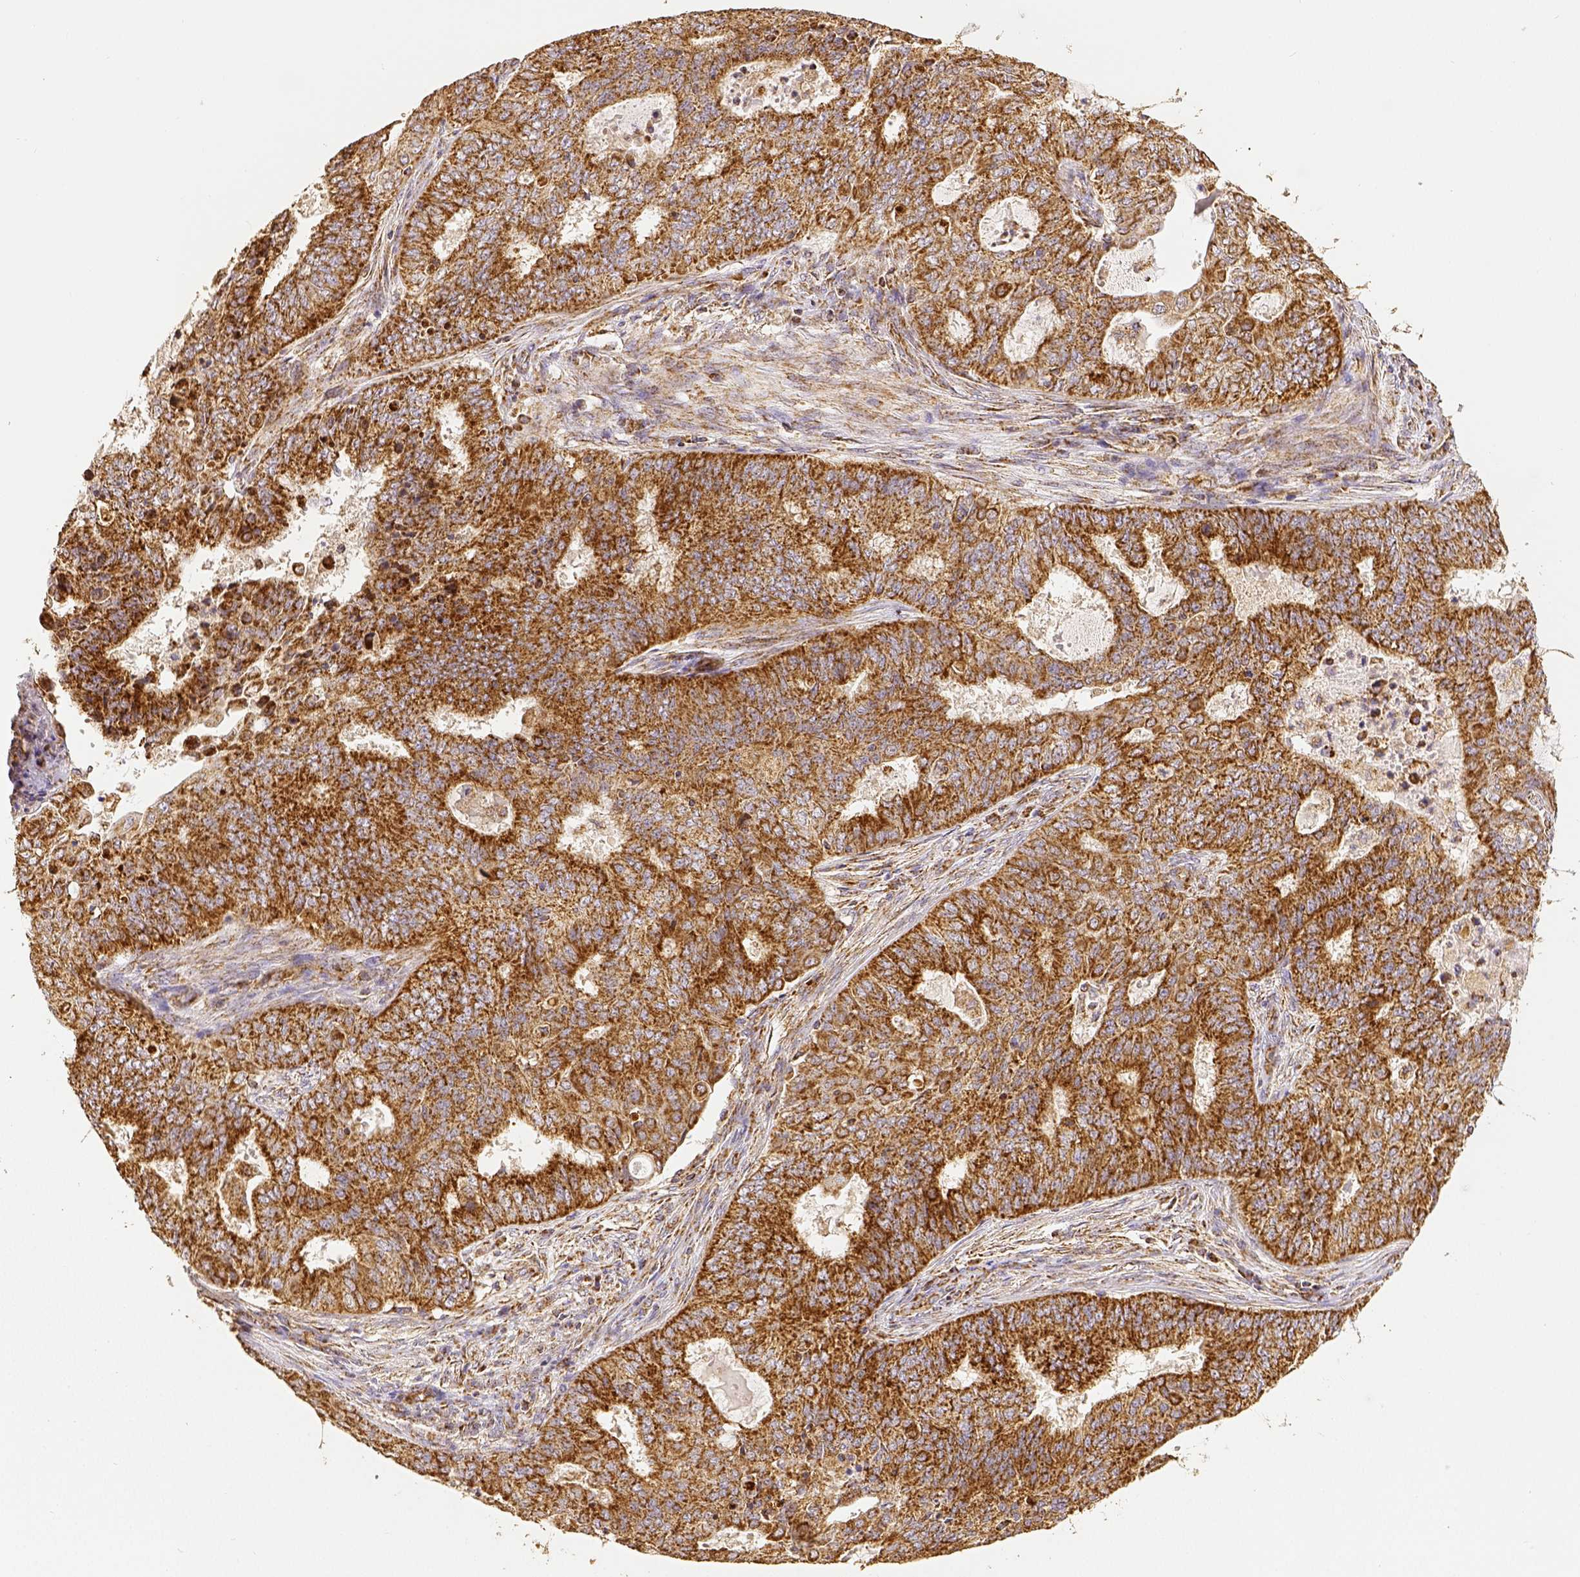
{"staining": {"intensity": "strong", "quantity": ">75%", "location": "cytoplasmic/membranous"}, "tissue": "endometrial cancer", "cell_type": "Tumor cells", "image_type": "cancer", "snomed": [{"axis": "morphology", "description": "Adenocarcinoma, NOS"}, {"axis": "topography", "description": "Endometrium"}], "caption": "The photomicrograph exhibits a brown stain indicating the presence of a protein in the cytoplasmic/membranous of tumor cells in endometrial adenocarcinoma. Nuclei are stained in blue.", "gene": "SDHB", "patient": {"sex": "female", "age": 62}}